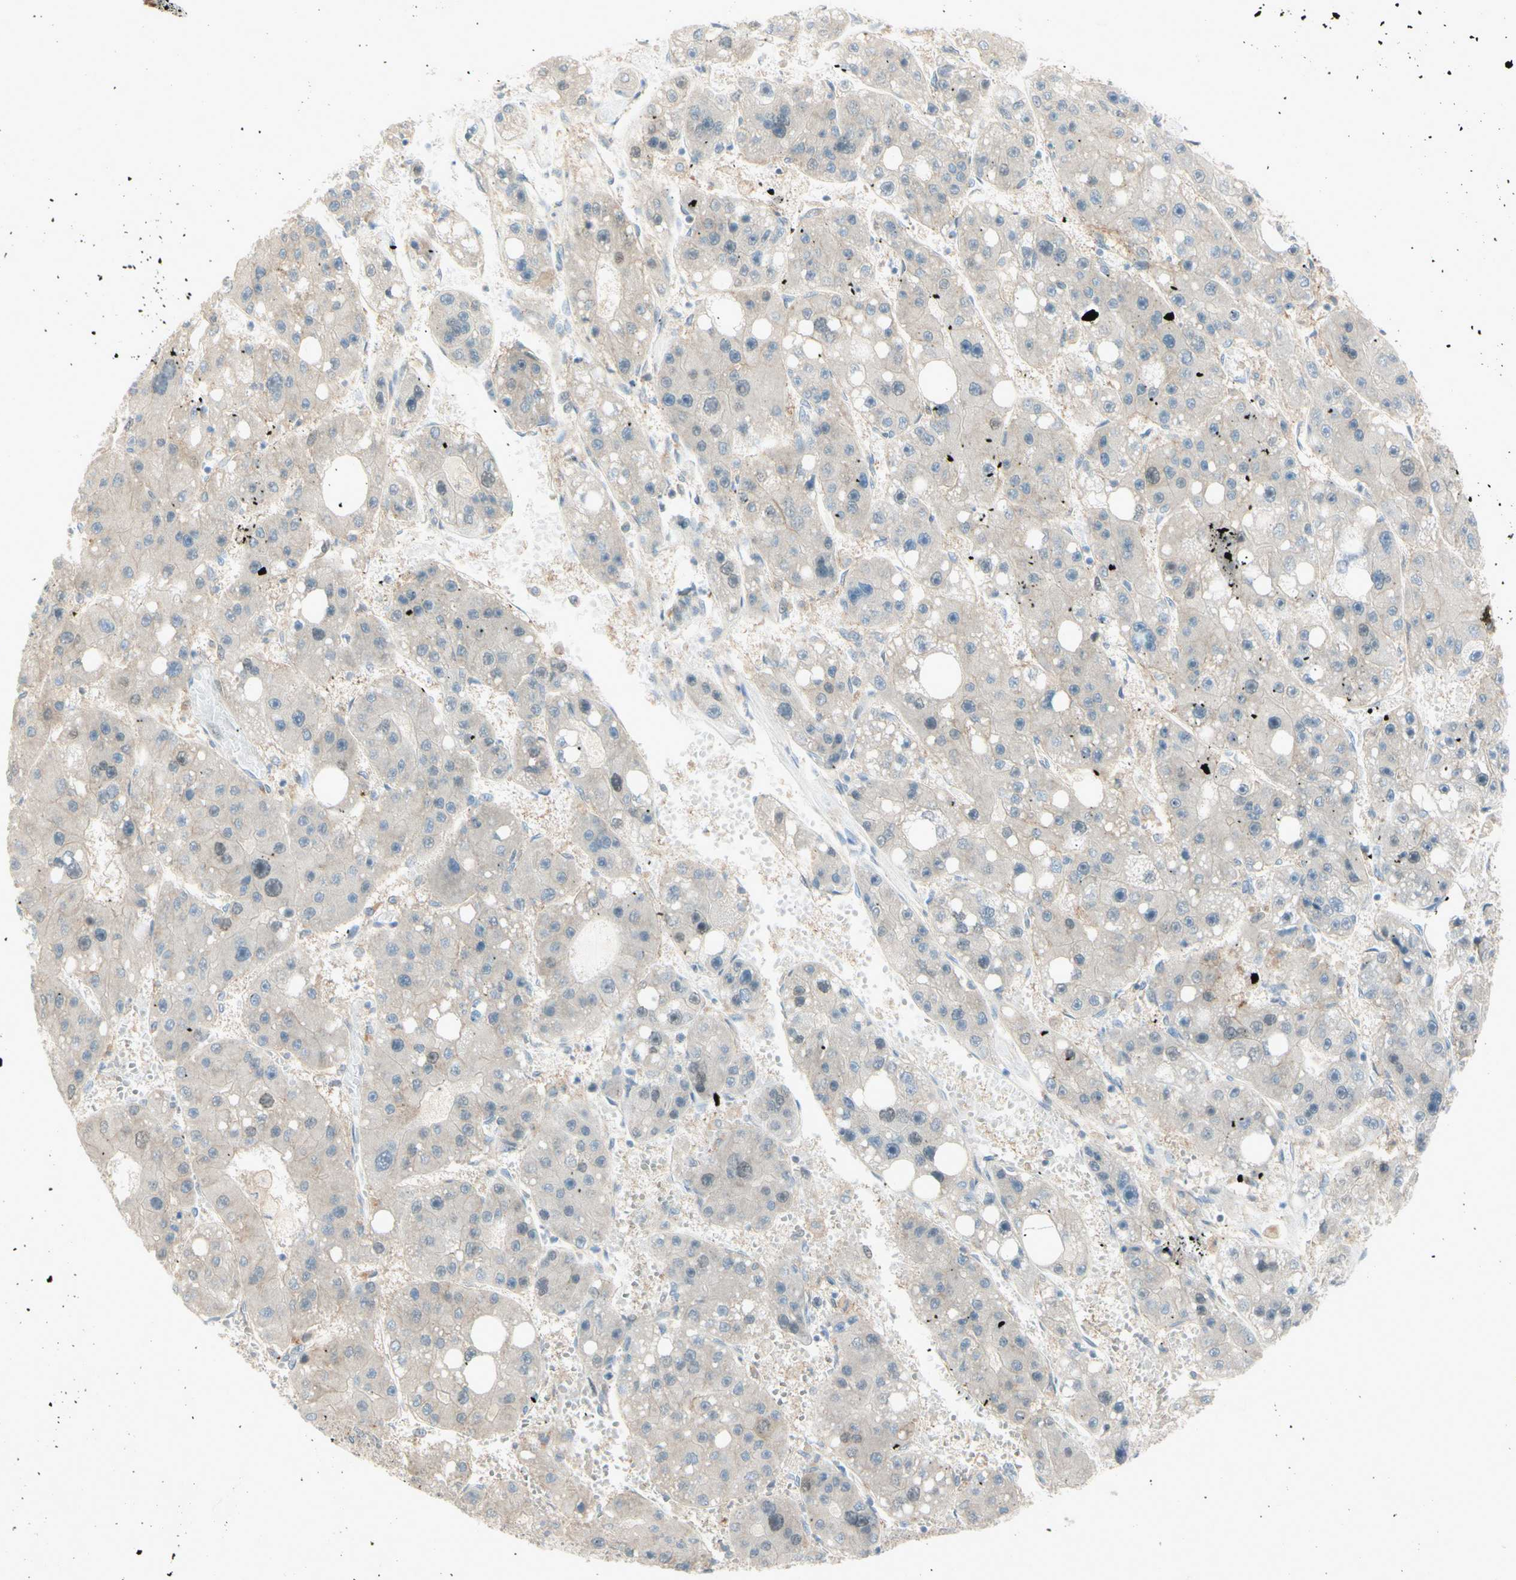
{"staining": {"intensity": "weak", "quantity": "<25%", "location": "cytoplasmic/membranous"}, "tissue": "liver cancer", "cell_type": "Tumor cells", "image_type": "cancer", "snomed": [{"axis": "morphology", "description": "Carcinoma, Hepatocellular, NOS"}, {"axis": "topography", "description": "Liver"}], "caption": "This is a histopathology image of immunohistochemistry staining of liver hepatocellular carcinoma, which shows no expression in tumor cells.", "gene": "PTTG1", "patient": {"sex": "female", "age": 61}}